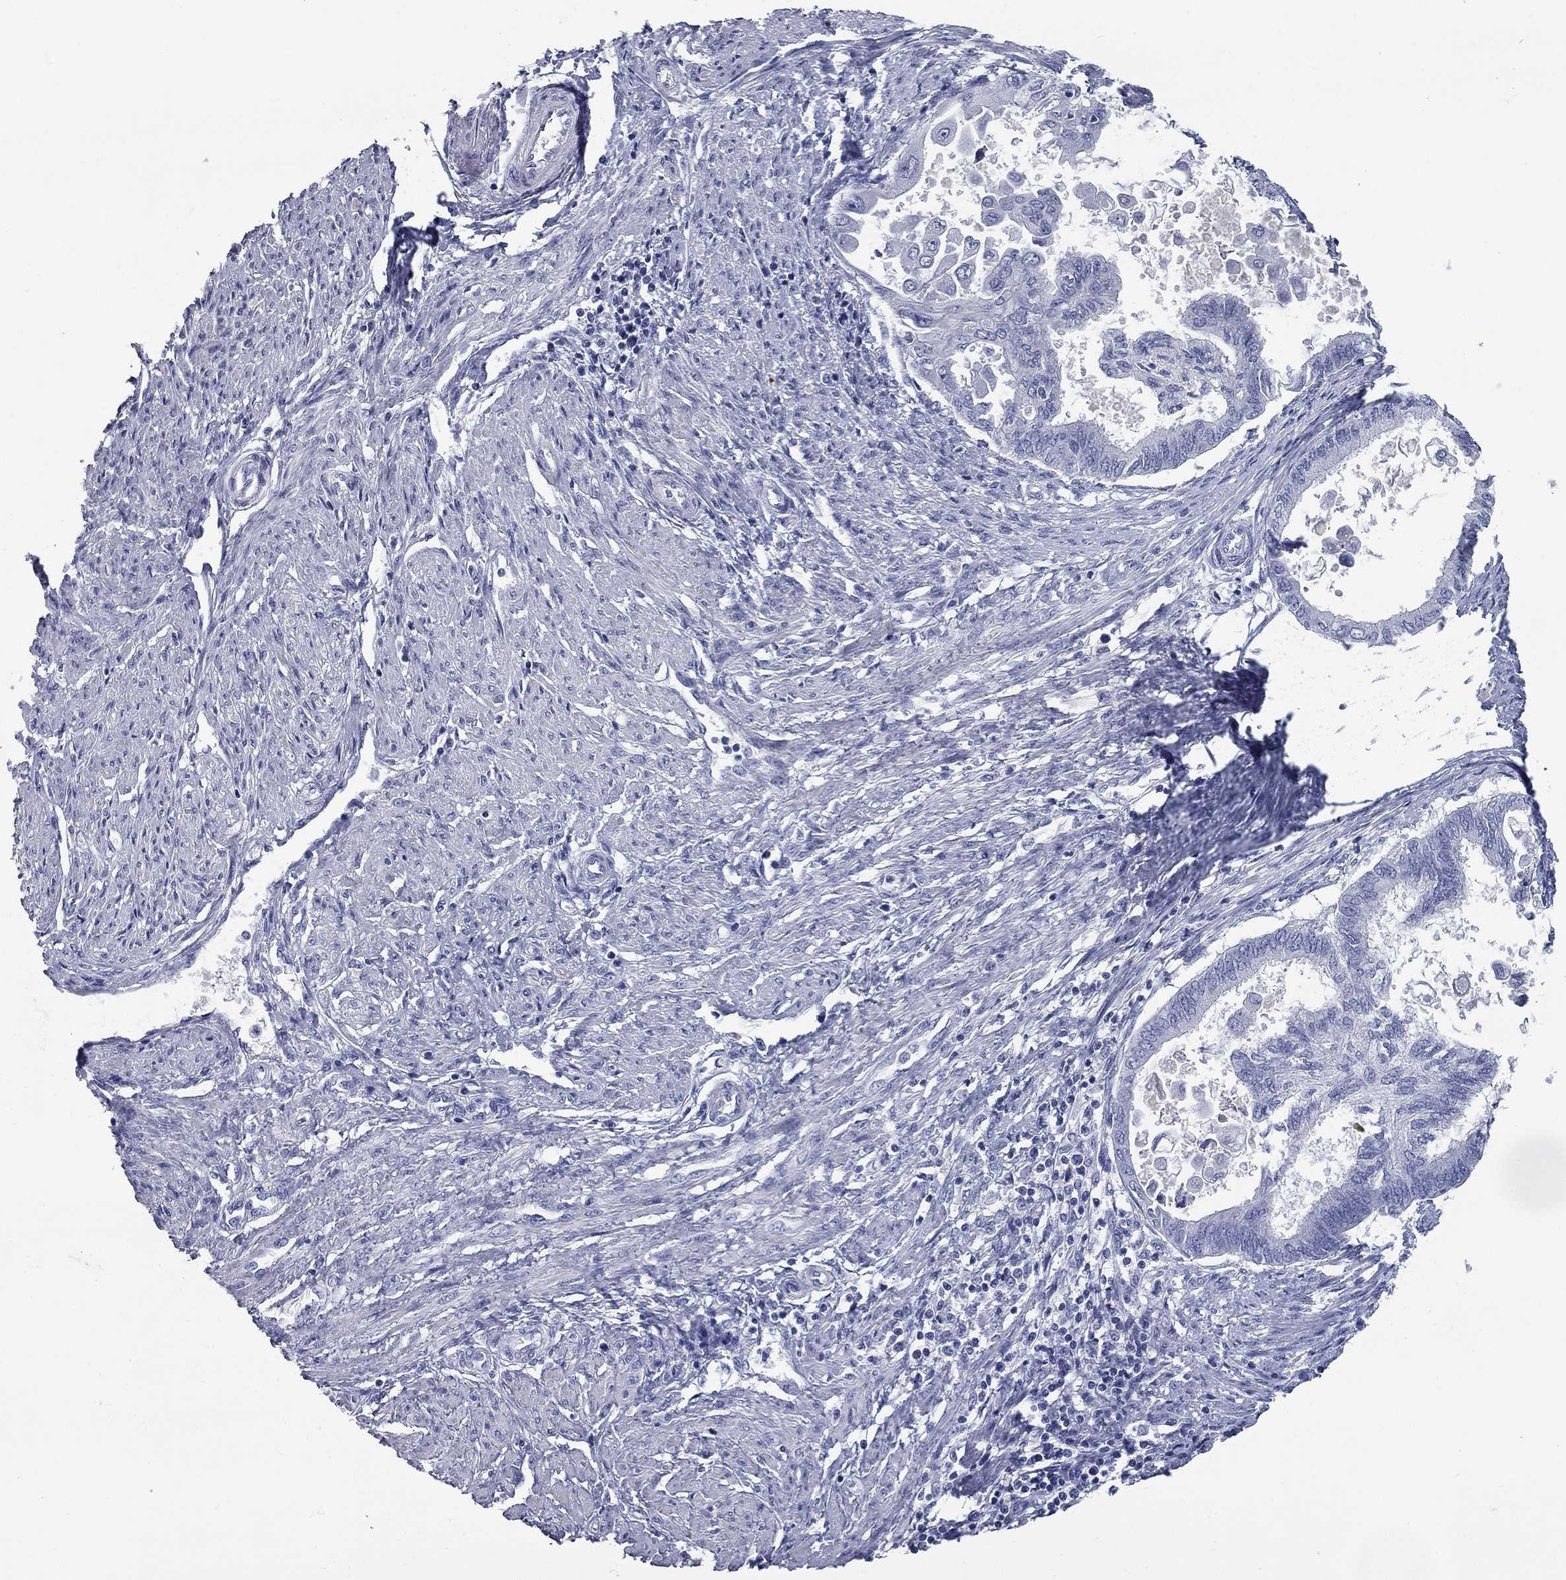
{"staining": {"intensity": "negative", "quantity": "none", "location": "none"}, "tissue": "endometrial cancer", "cell_type": "Tumor cells", "image_type": "cancer", "snomed": [{"axis": "morphology", "description": "Adenocarcinoma, NOS"}, {"axis": "topography", "description": "Endometrium"}], "caption": "Immunohistochemistry of endometrial cancer exhibits no expression in tumor cells. Brightfield microscopy of IHC stained with DAB (3,3'-diaminobenzidine) (brown) and hematoxylin (blue), captured at high magnification.", "gene": "SYT12", "patient": {"sex": "female", "age": 86}}